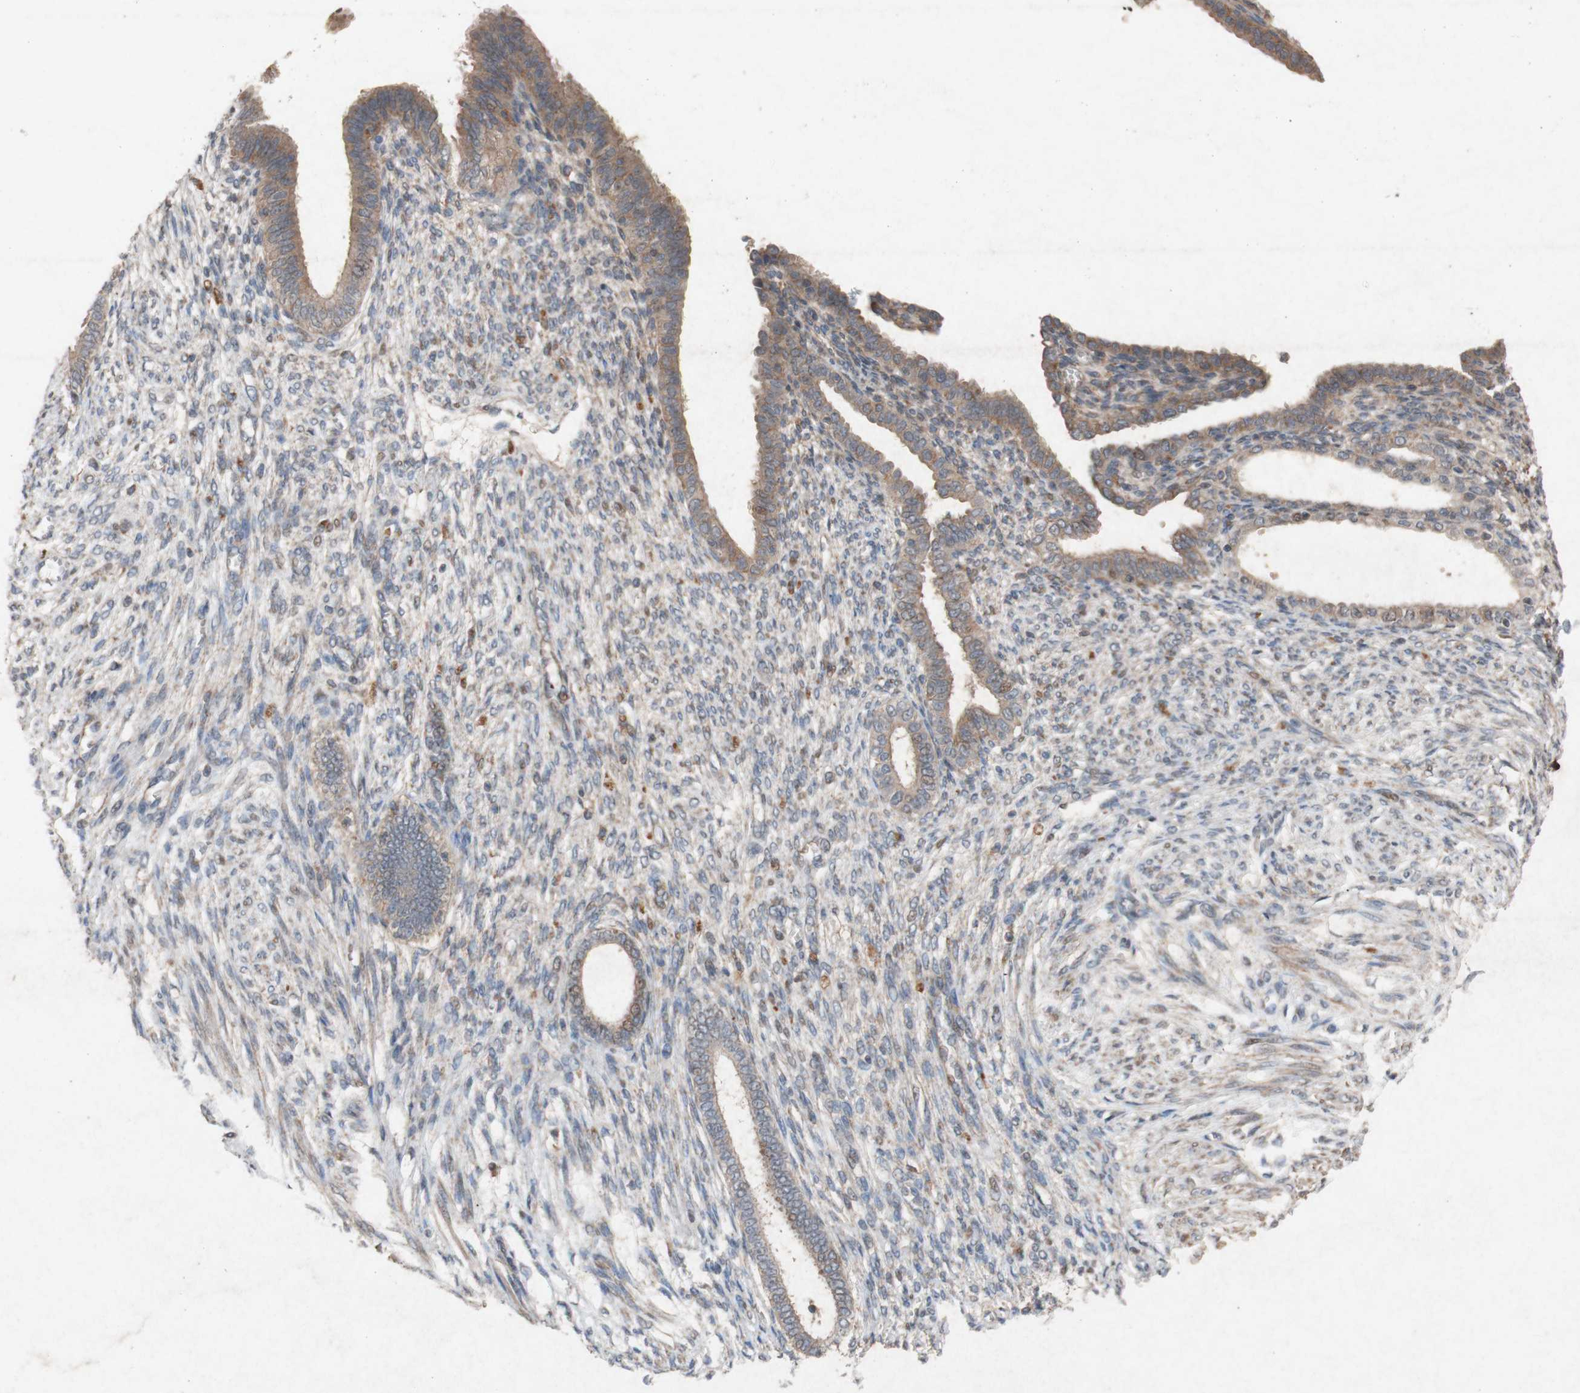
{"staining": {"intensity": "weak", "quantity": "25%-75%", "location": "cytoplasmic/membranous"}, "tissue": "endometrium", "cell_type": "Cells in endometrial stroma", "image_type": "normal", "snomed": [{"axis": "morphology", "description": "Normal tissue, NOS"}, {"axis": "topography", "description": "Endometrium"}], "caption": "Immunohistochemical staining of benign human endometrium shows low levels of weak cytoplasmic/membranous staining in about 25%-75% of cells in endometrial stroma. The staining was performed using DAB, with brown indicating positive protein expression. Nuclei are stained blue with hematoxylin.", "gene": "ATP6V1F", "patient": {"sex": "female", "age": 72}}